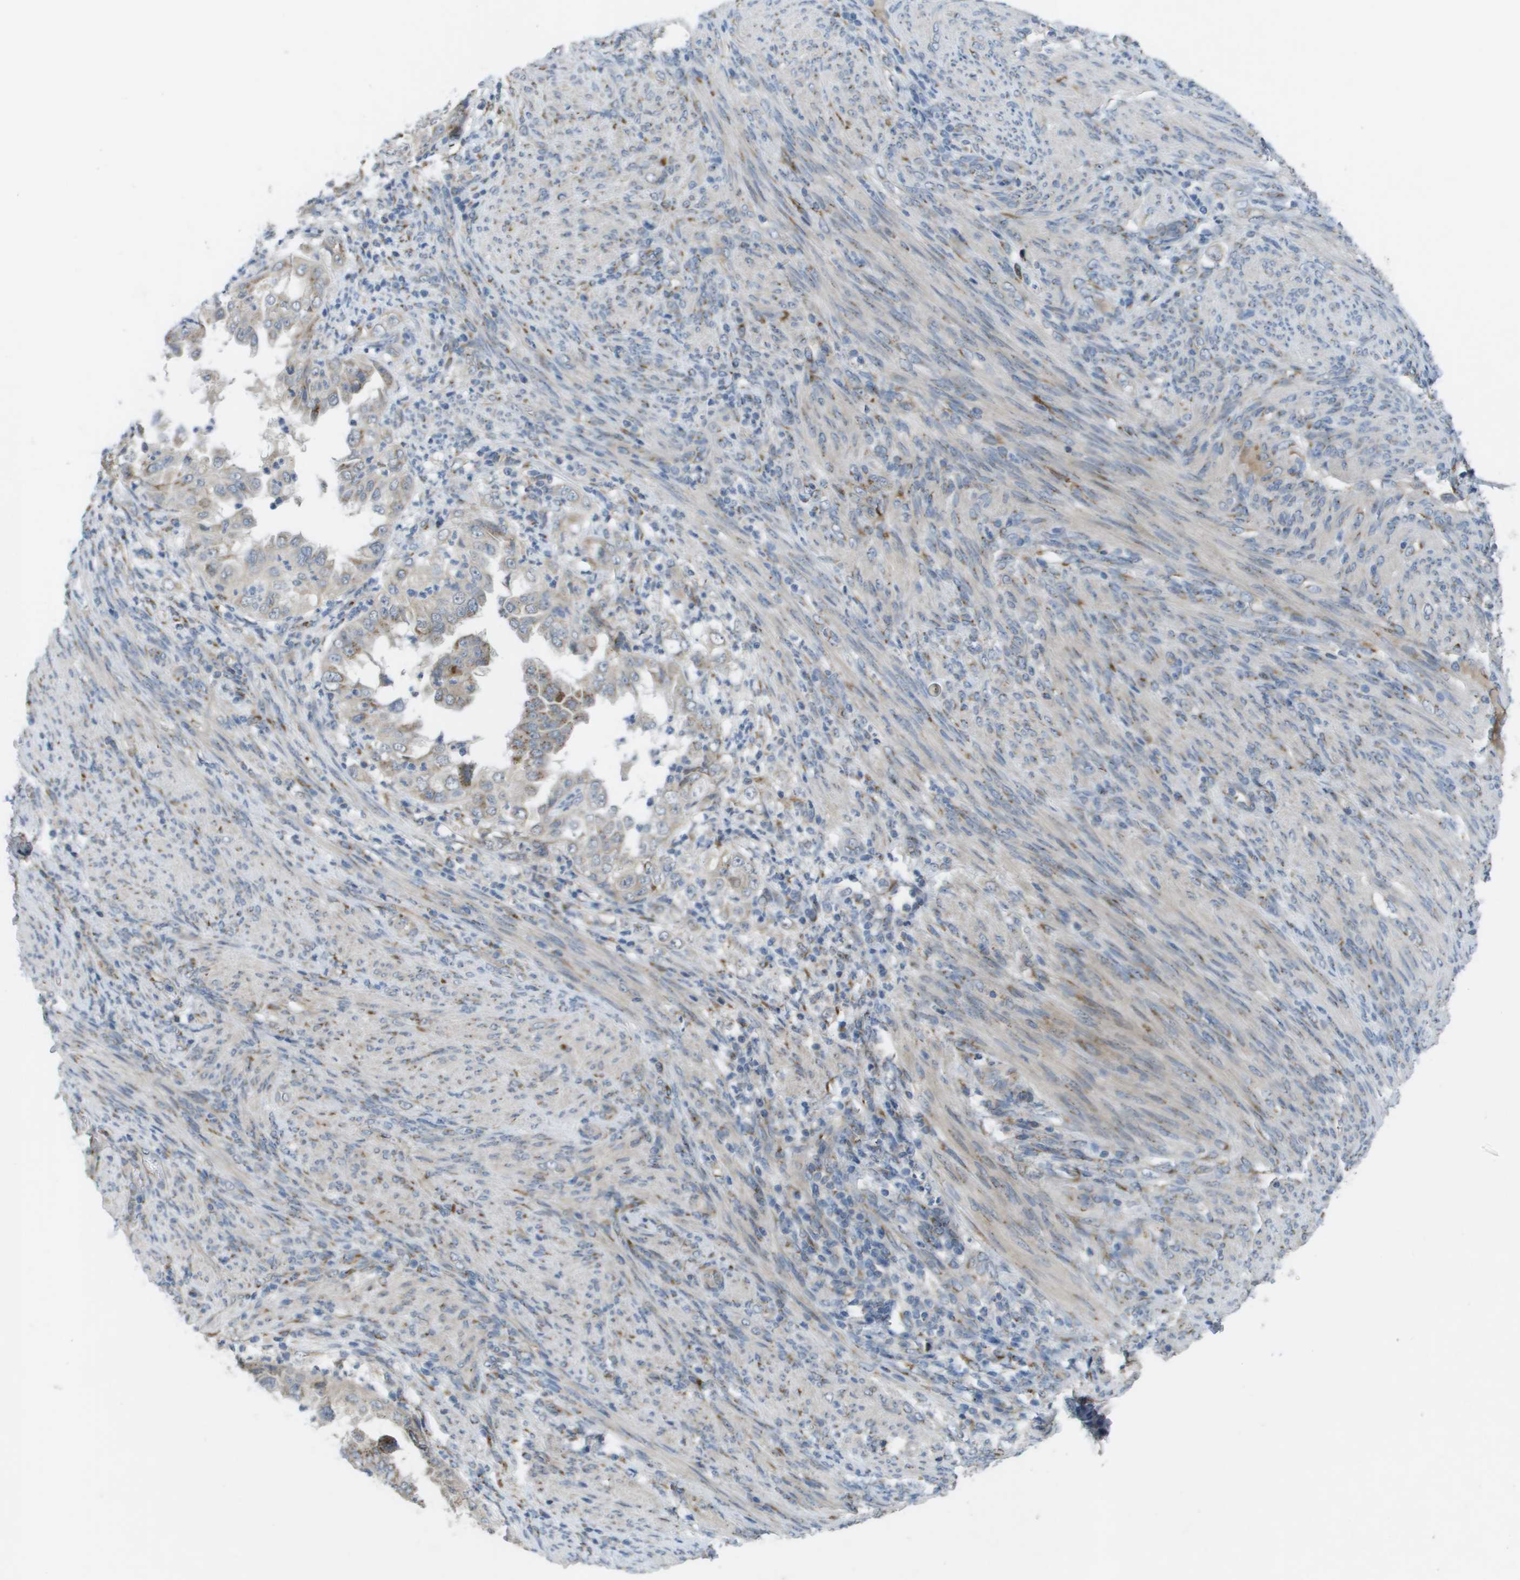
{"staining": {"intensity": "moderate", "quantity": "<25%", "location": "cytoplasmic/membranous"}, "tissue": "endometrial cancer", "cell_type": "Tumor cells", "image_type": "cancer", "snomed": [{"axis": "morphology", "description": "Adenocarcinoma, NOS"}, {"axis": "topography", "description": "Endometrium"}], "caption": "Brown immunohistochemical staining in endometrial cancer (adenocarcinoma) demonstrates moderate cytoplasmic/membranous expression in approximately <25% of tumor cells. (IHC, brightfield microscopy, high magnification).", "gene": "QSOX2", "patient": {"sex": "female", "age": 85}}